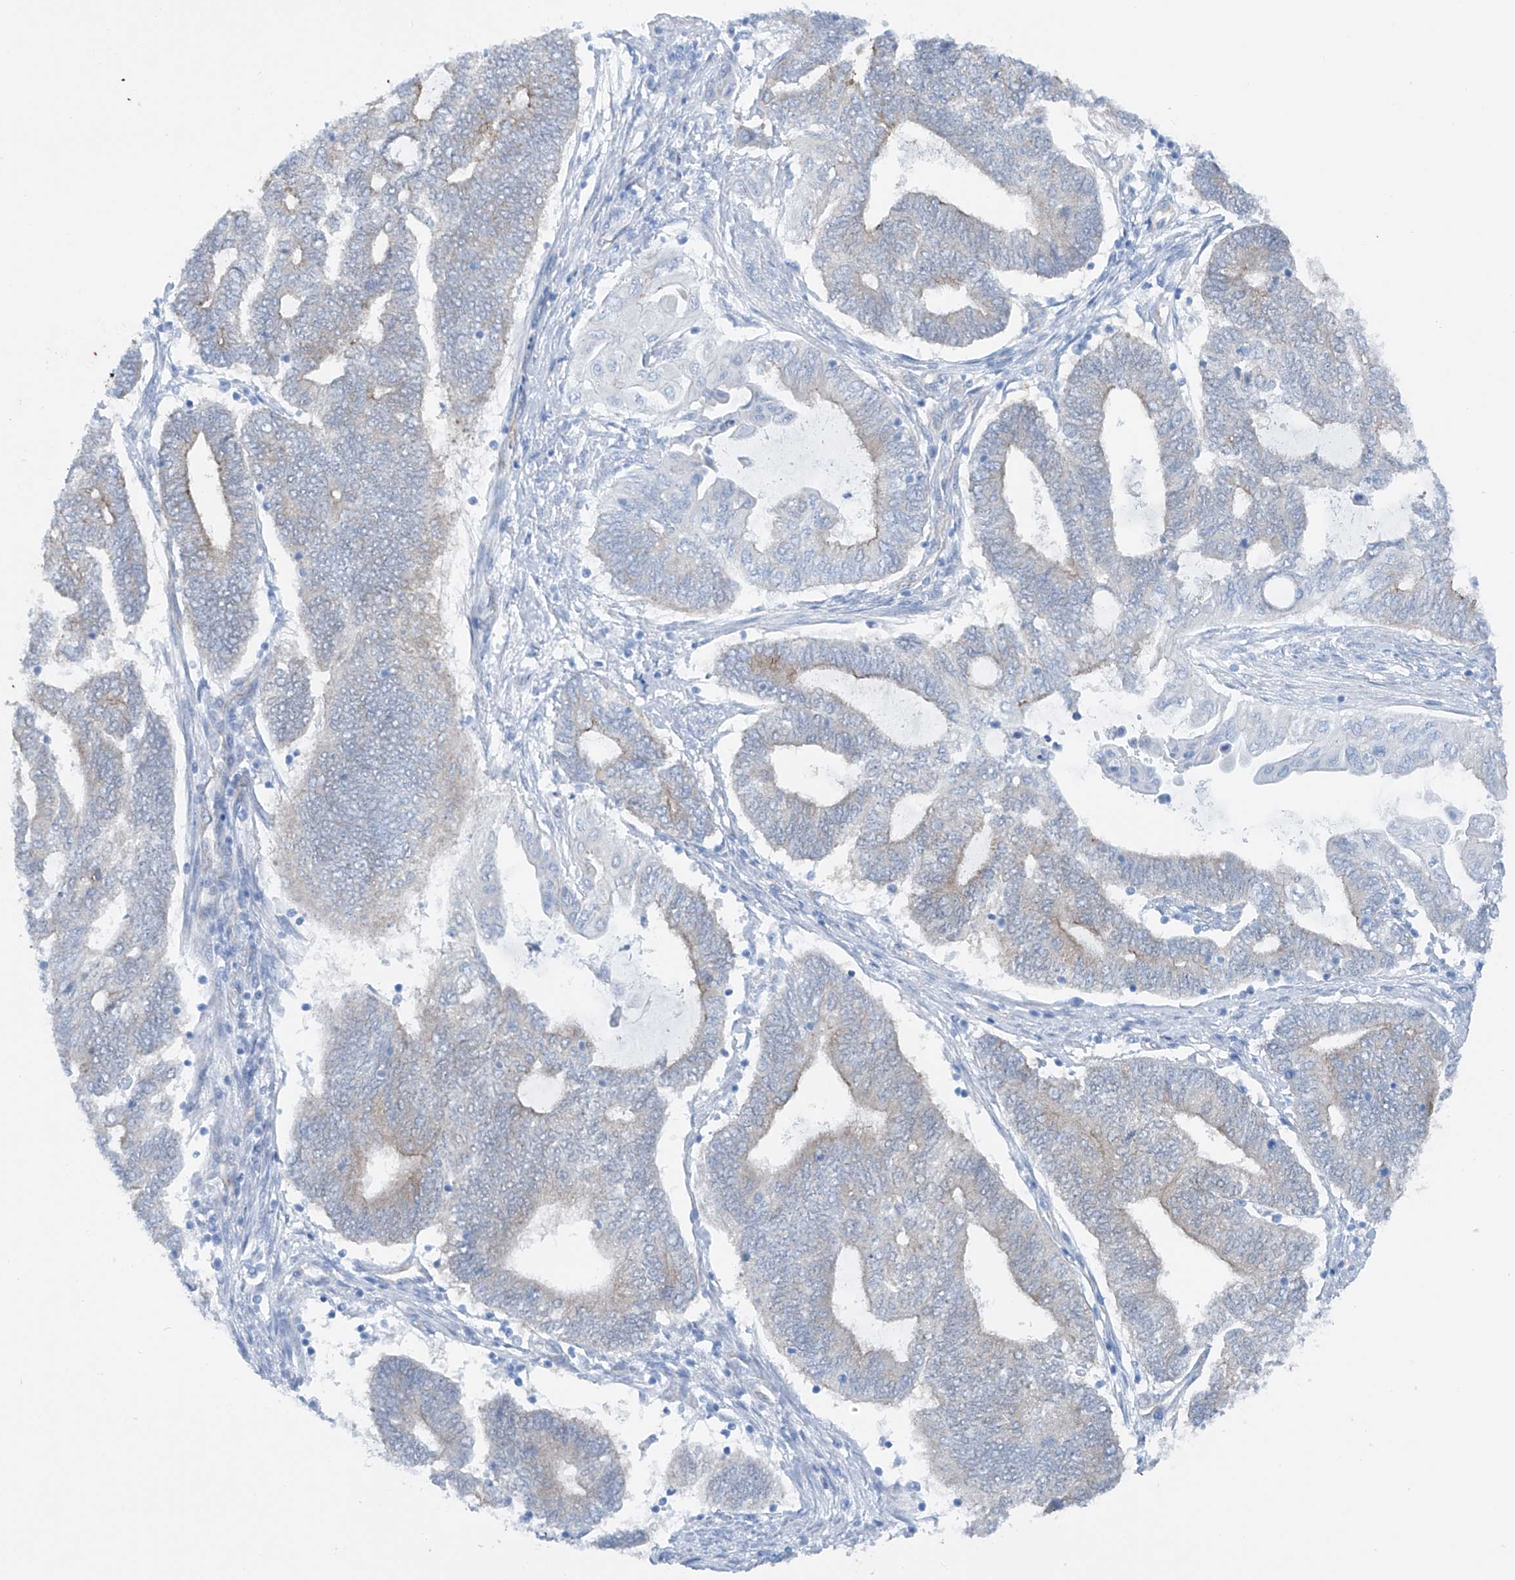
{"staining": {"intensity": "weak", "quantity": "<25%", "location": "cytoplasmic/membranous"}, "tissue": "endometrial cancer", "cell_type": "Tumor cells", "image_type": "cancer", "snomed": [{"axis": "morphology", "description": "Adenocarcinoma, NOS"}, {"axis": "topography", "description": "Uterus"}, {"axis": "topography", "description": "Endometrium"}], "caption": "An IHC histopathology image of adenocarcinoma (endometrial) is shown. There is no staining in tumor cells of adenocarcinoma (endometrial). The staining was performed using DAB to visualize the protein expression in brown, while the nuclei were stained in blue with hematoxylin (Magnification: 20x).", "gene": "MAGI1", "patient": {"sex": "female", "age": 70}}